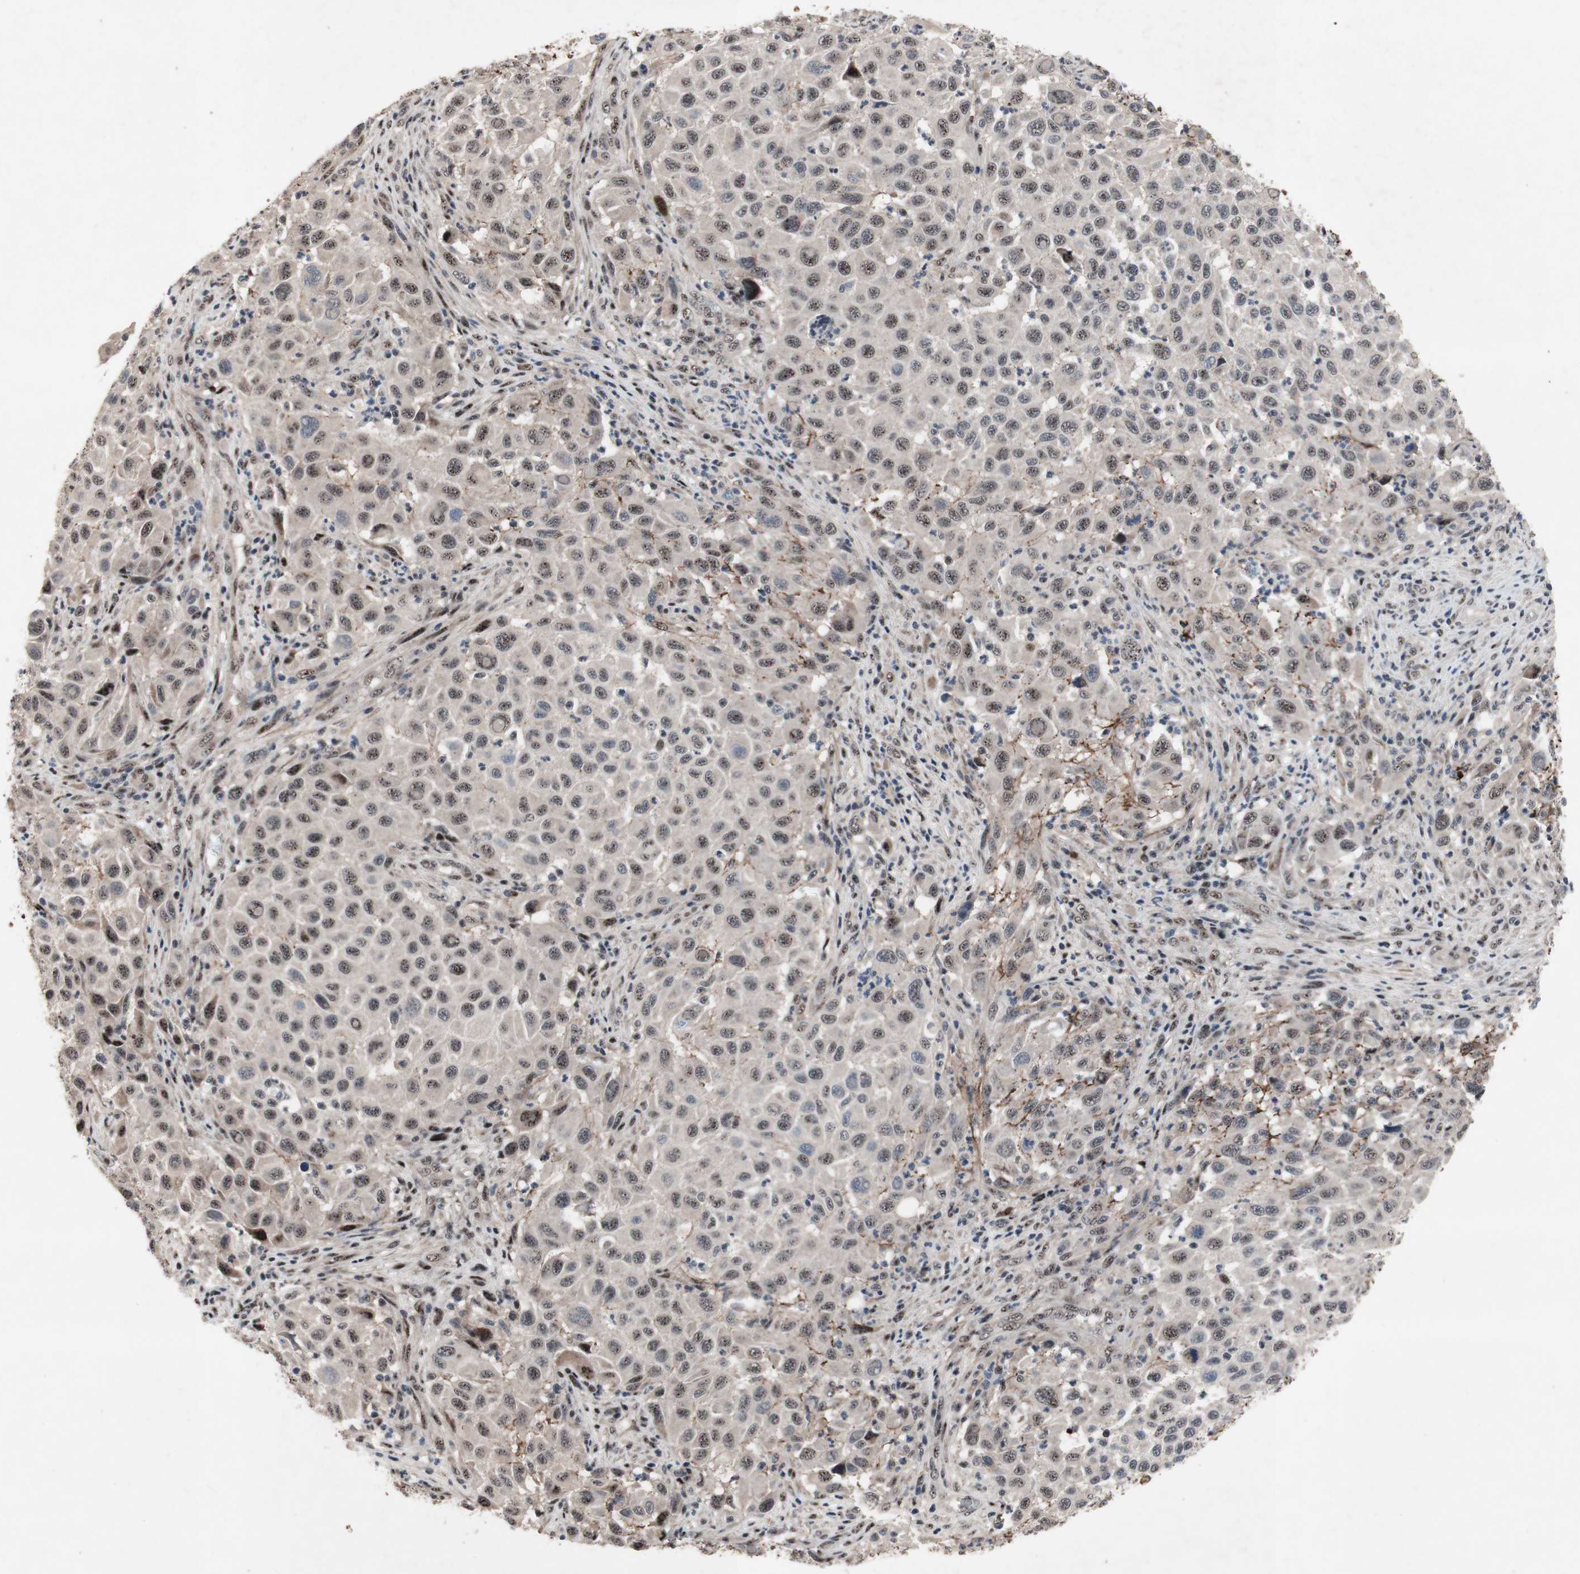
{"staining": {"intensity": "weak", "quantity": ">75%", "location": "nuclear"}, "tissue": "melanoma", "cell_type": "Tumor cells", "image_type": "cancer", "snomed": [{"axis": "morphology", "description": "Malignant melanoma, Metastatic site"}, {"axis": "topography", "description": "Lymph node"}], "caption": "High-power microscopy captured an immunohistochemistry (IHC) histopathology image of malignant melanoma (metastatic site), revealing weak nuclear expression in about >75% of tumor cells.", "gene": "SOX7", "patient": {"sex": "male", "age": 61}}